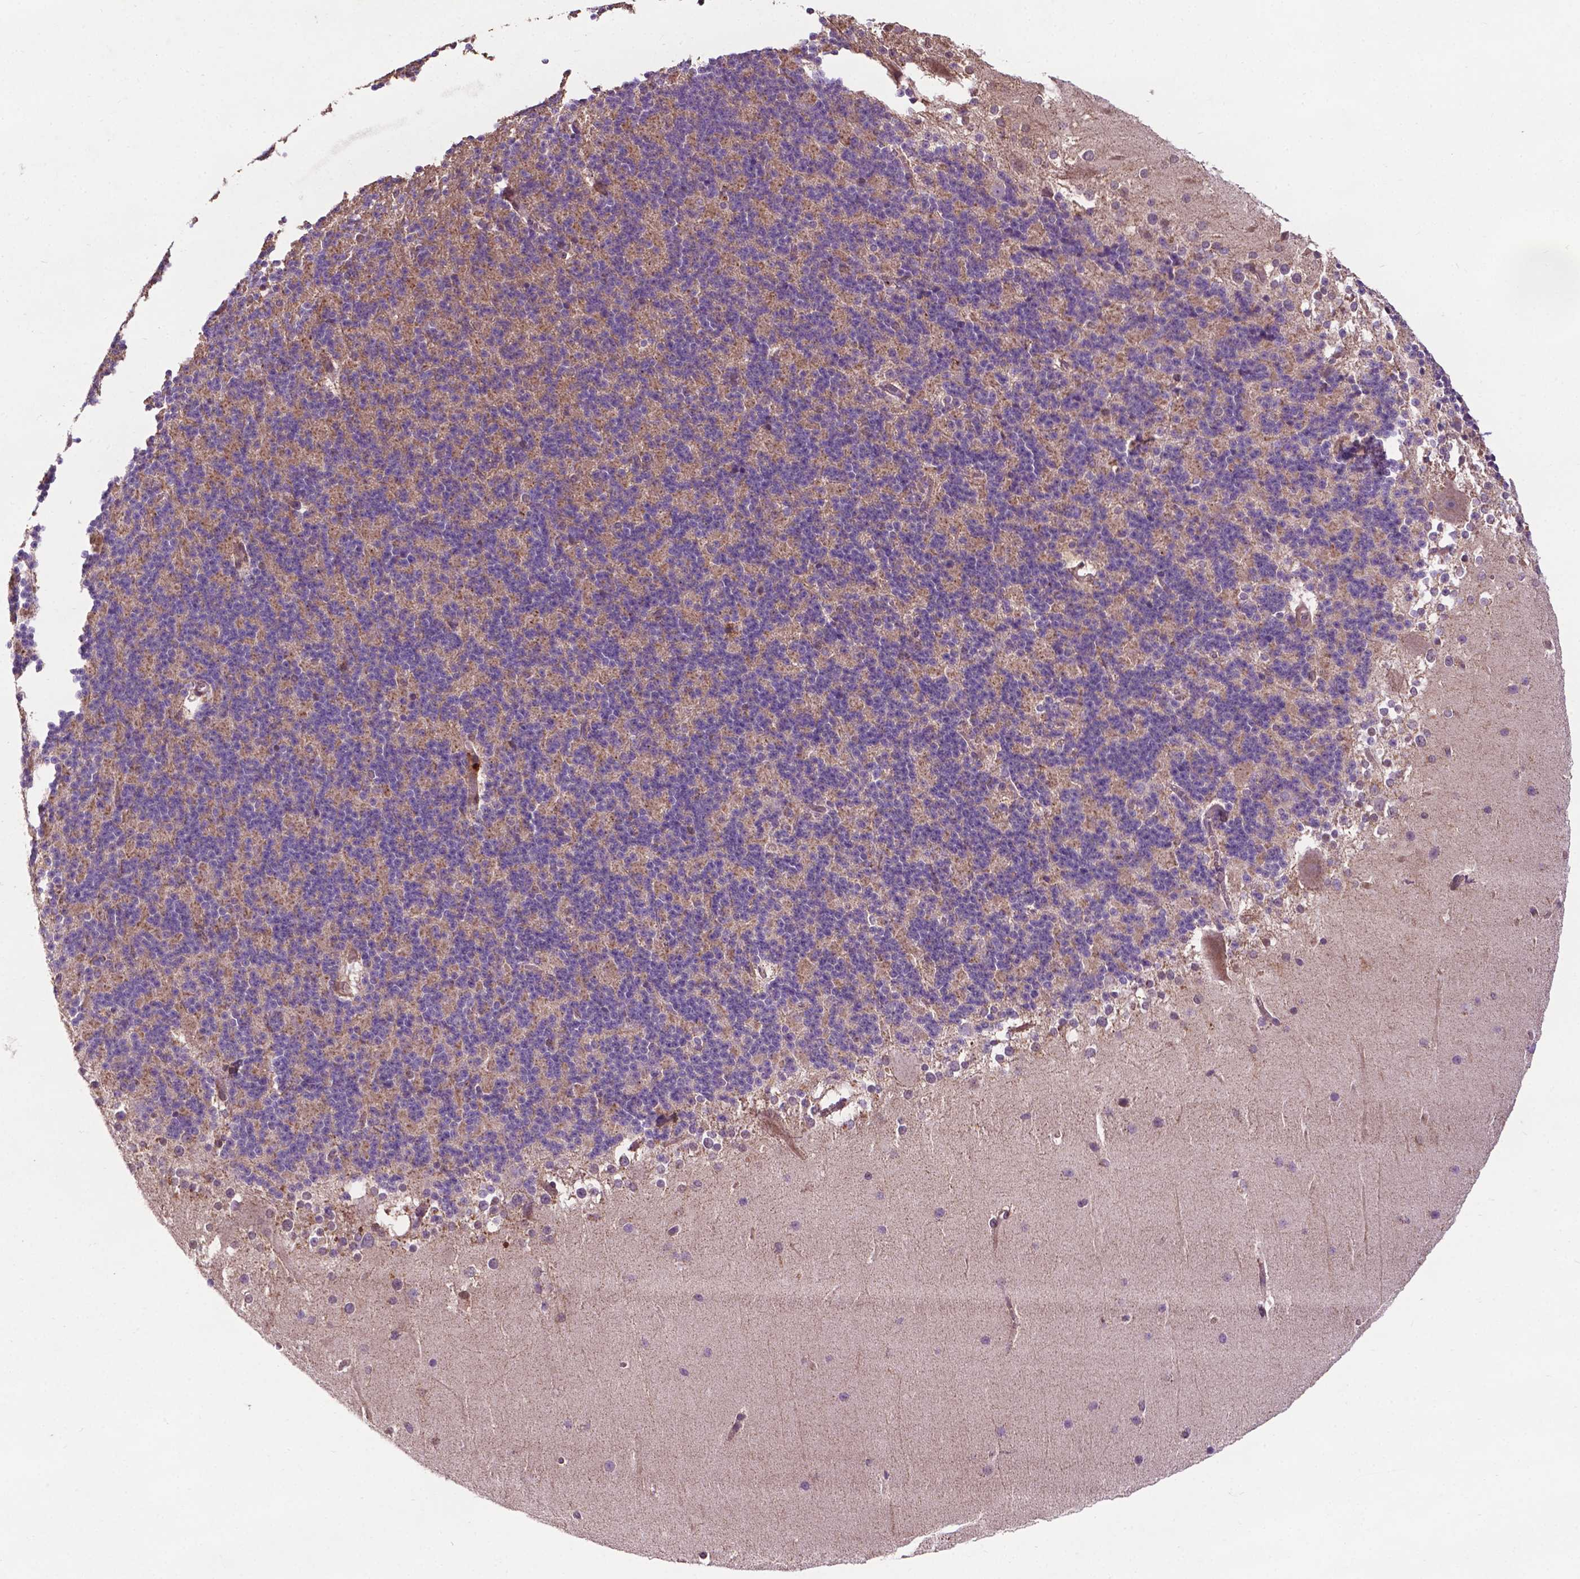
{"staining": {"intensity": "weak", "quantity": "25%-75%", "location": "cytoplasmic/membranous"}, "tissue": "cerebellum", "cell_type": "Cells in granular layer", "image_type": "normal", "snomed": [{"axis": "morphology", "description": "Normal tissue, NOS"}, {"axis": "topography", "description": "Cerebellum"}], "caption": "This is an image of IHC staining of normal cerebellum, which shows weak expression in the cytoplasmic/membranous of cells in granular layer.", "gene": "SPNS2", "patient": {"sex": "female", "age": 19}}